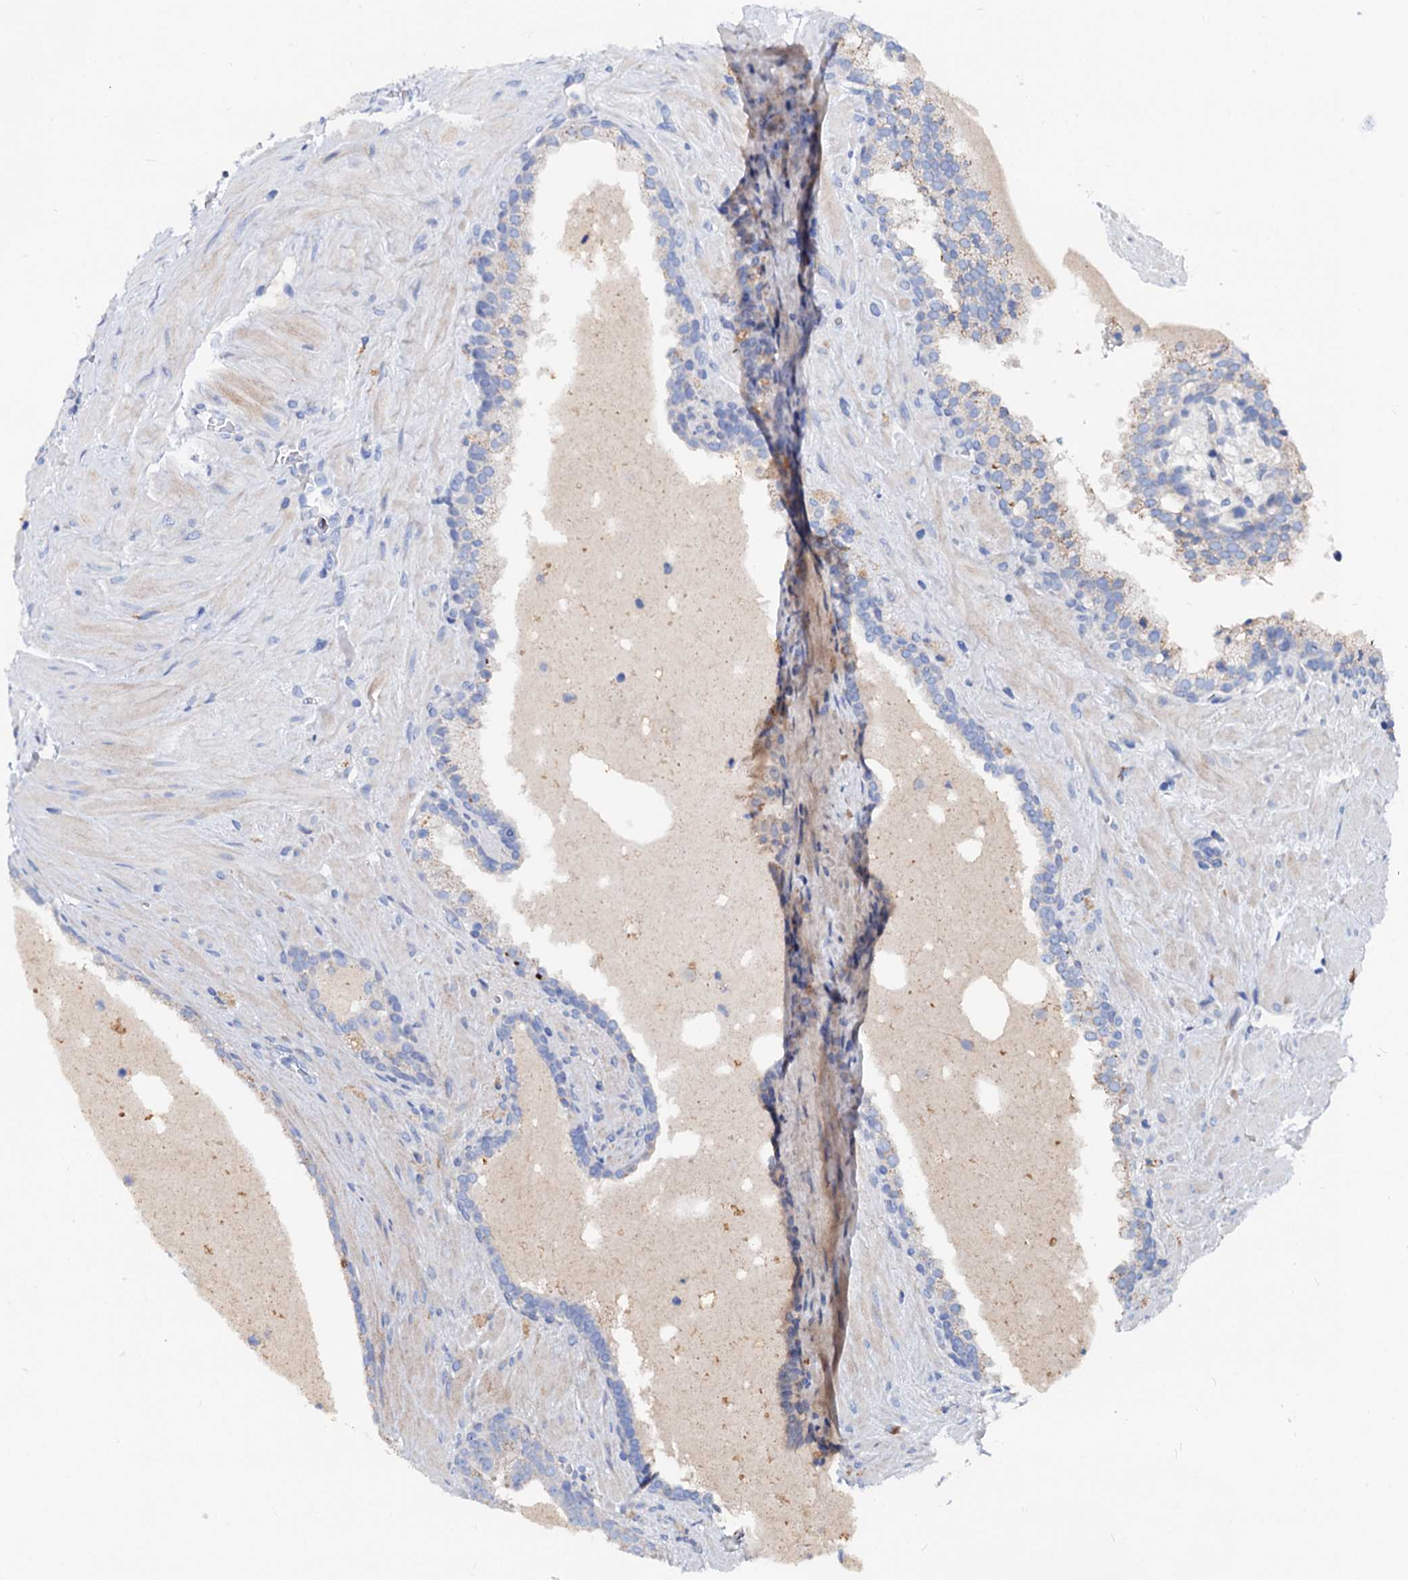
{"staining": {"intensity": "weak", "quantity": "<25%", "location": "cytoplasmic/membranous"}, "tissue": "prostate cancer", "cell_type": "Tumor cells", "image_type": "cancer", "snomed": [{"axis": "morphology", "description": "Adenocarcinoma, High grade"}, {"axis": "topography", "description": "Prostate"}], "caption": "An immunohistochemistry photomicrograph of high-grade adenocarcinoma (prostate) is shown. There is no staining in tumor cells of high-grade adenocarcinoma (prostate).", "gene": "SLC10A7", "patient": {"sex": "male", "age": 65}}